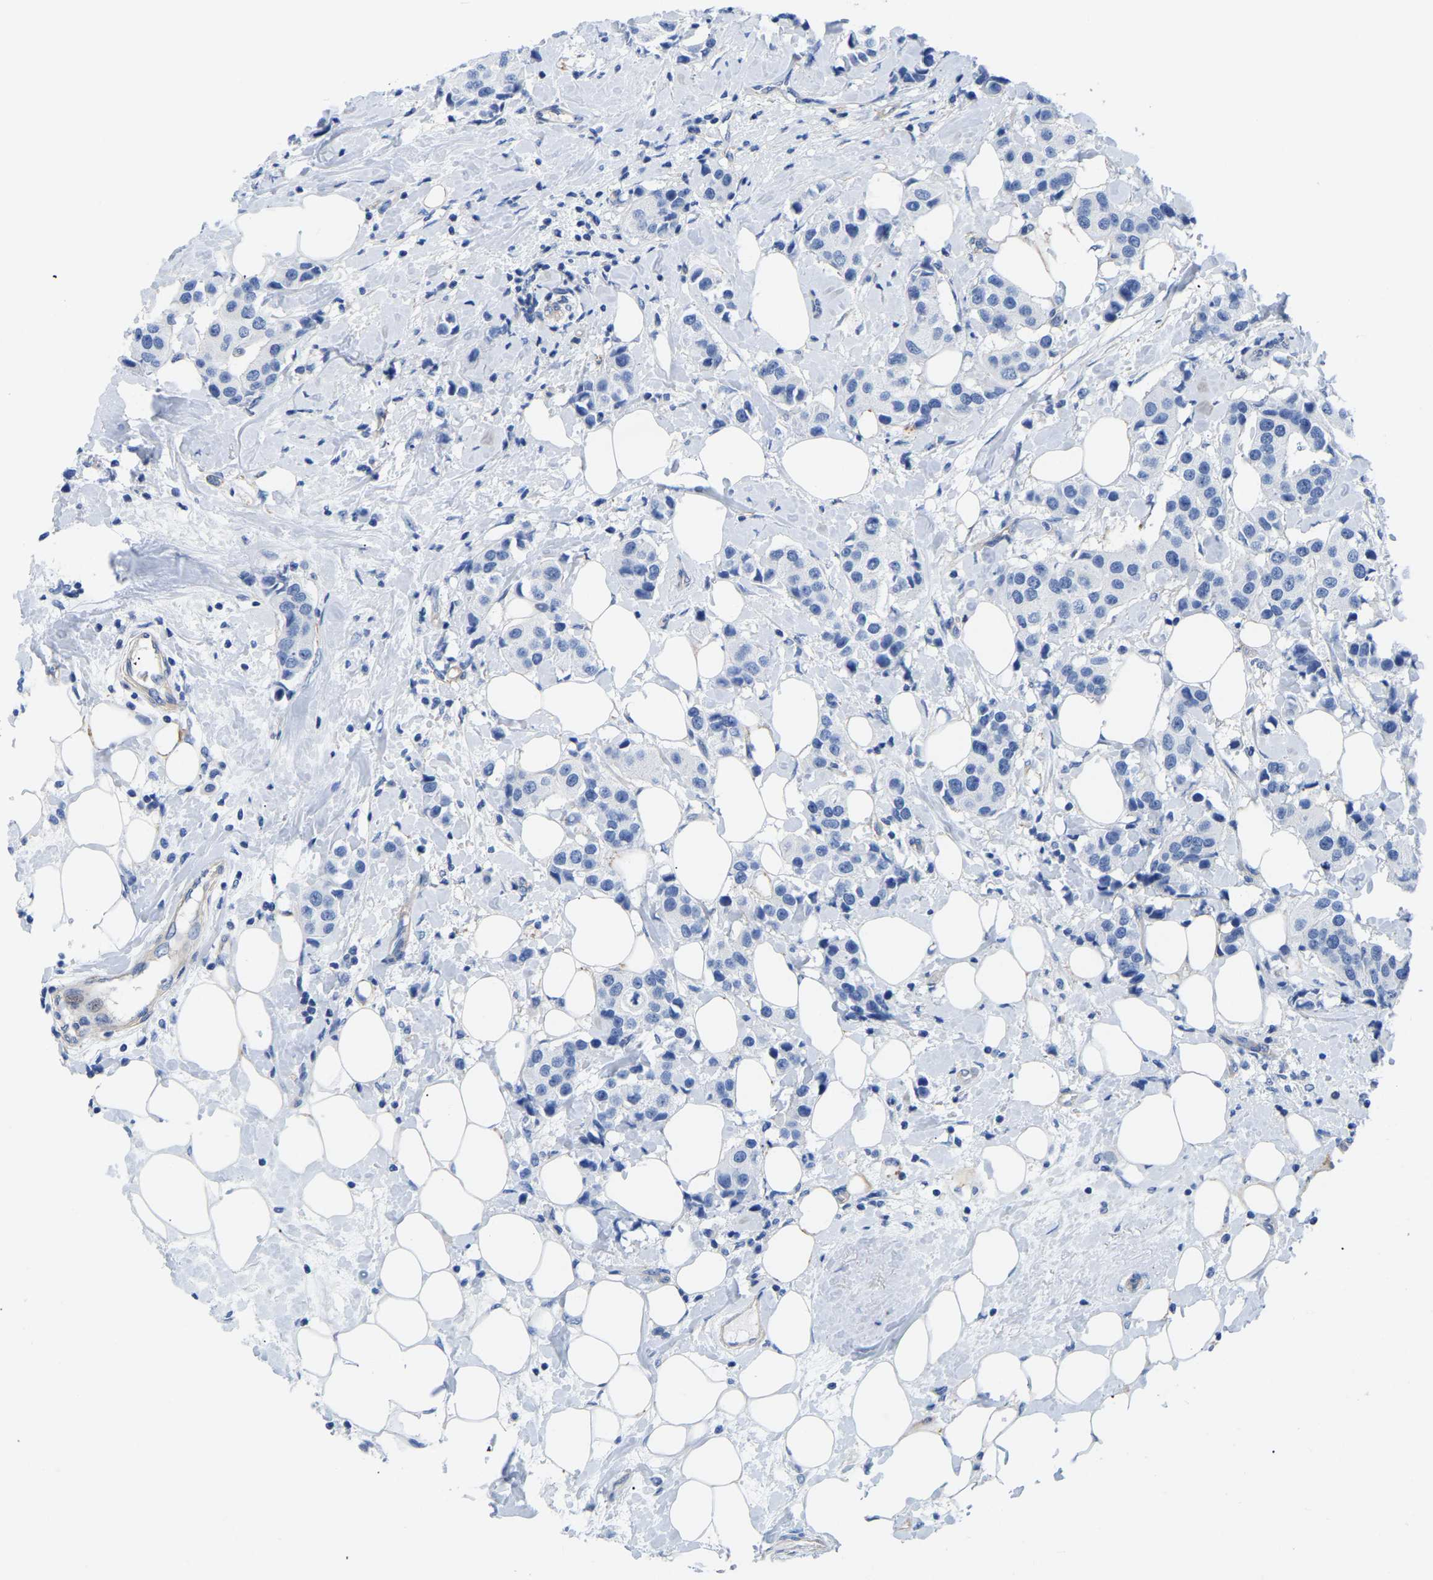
{"staining": {"intensity": "negative", "quantity": "none", "location": "none"}, "tissue": "breast cancer", "cell_type": "Tumor cells", "image_type": "cancer", "snomed": [{"axis": "morphology", "description": "Normal tissue, NOS"}, {"axis": "morphology", "description": "Duct carcinoma"}, {"axis": "topography", "description": "Breast"}], "caption": "This is a micrograph of IHC staining of breast cancer (invasive ductal carcinoma), which shows no positivity in tumor cells.", "gene": "UPK3A", "patient": {"sex": "female", "age": 39}}